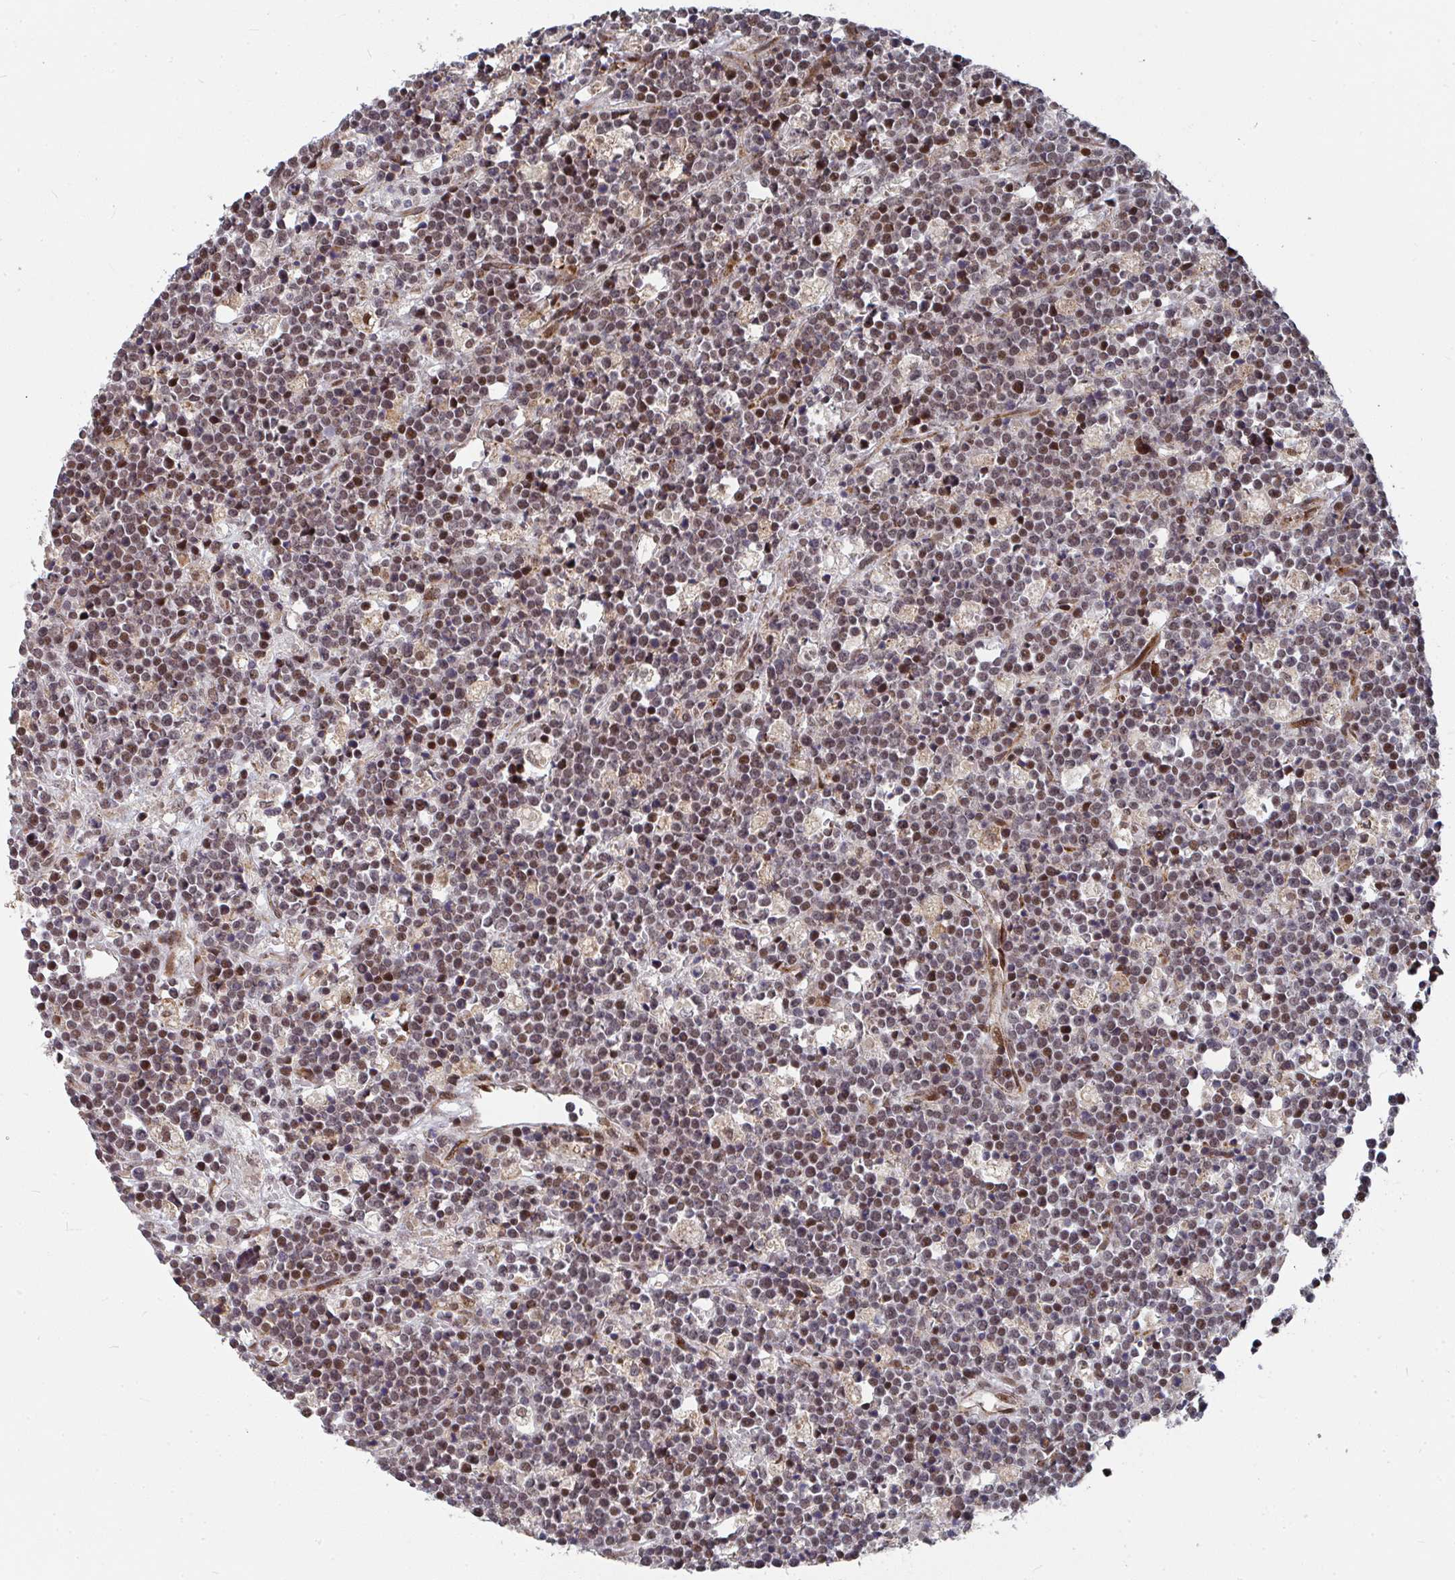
{"staining": {"intensity": "weak", "quantity": "25%-75%", "location": "nuclear"}, "tissue": "lymphoma", "cell_type": "Tumor cells", "image_type": "cancer", "snomed": [{"axis": "morphology", "description": "Malignant lymphoma, non-Hodgkin's type, High grade"}, {"axis": "topography", "description": "Ovary"}], "caption": "Immunohistochemistry histopathology image of neoplastic tissue: lymphoma stained using immunohistochemistry displays low levels of weak protein expression localized specifically in the nuclear of tumor cells, appearing as a nuclear brown color.", "gene": "RBBP5", "patient": {"sex": "female", "age": 56}}